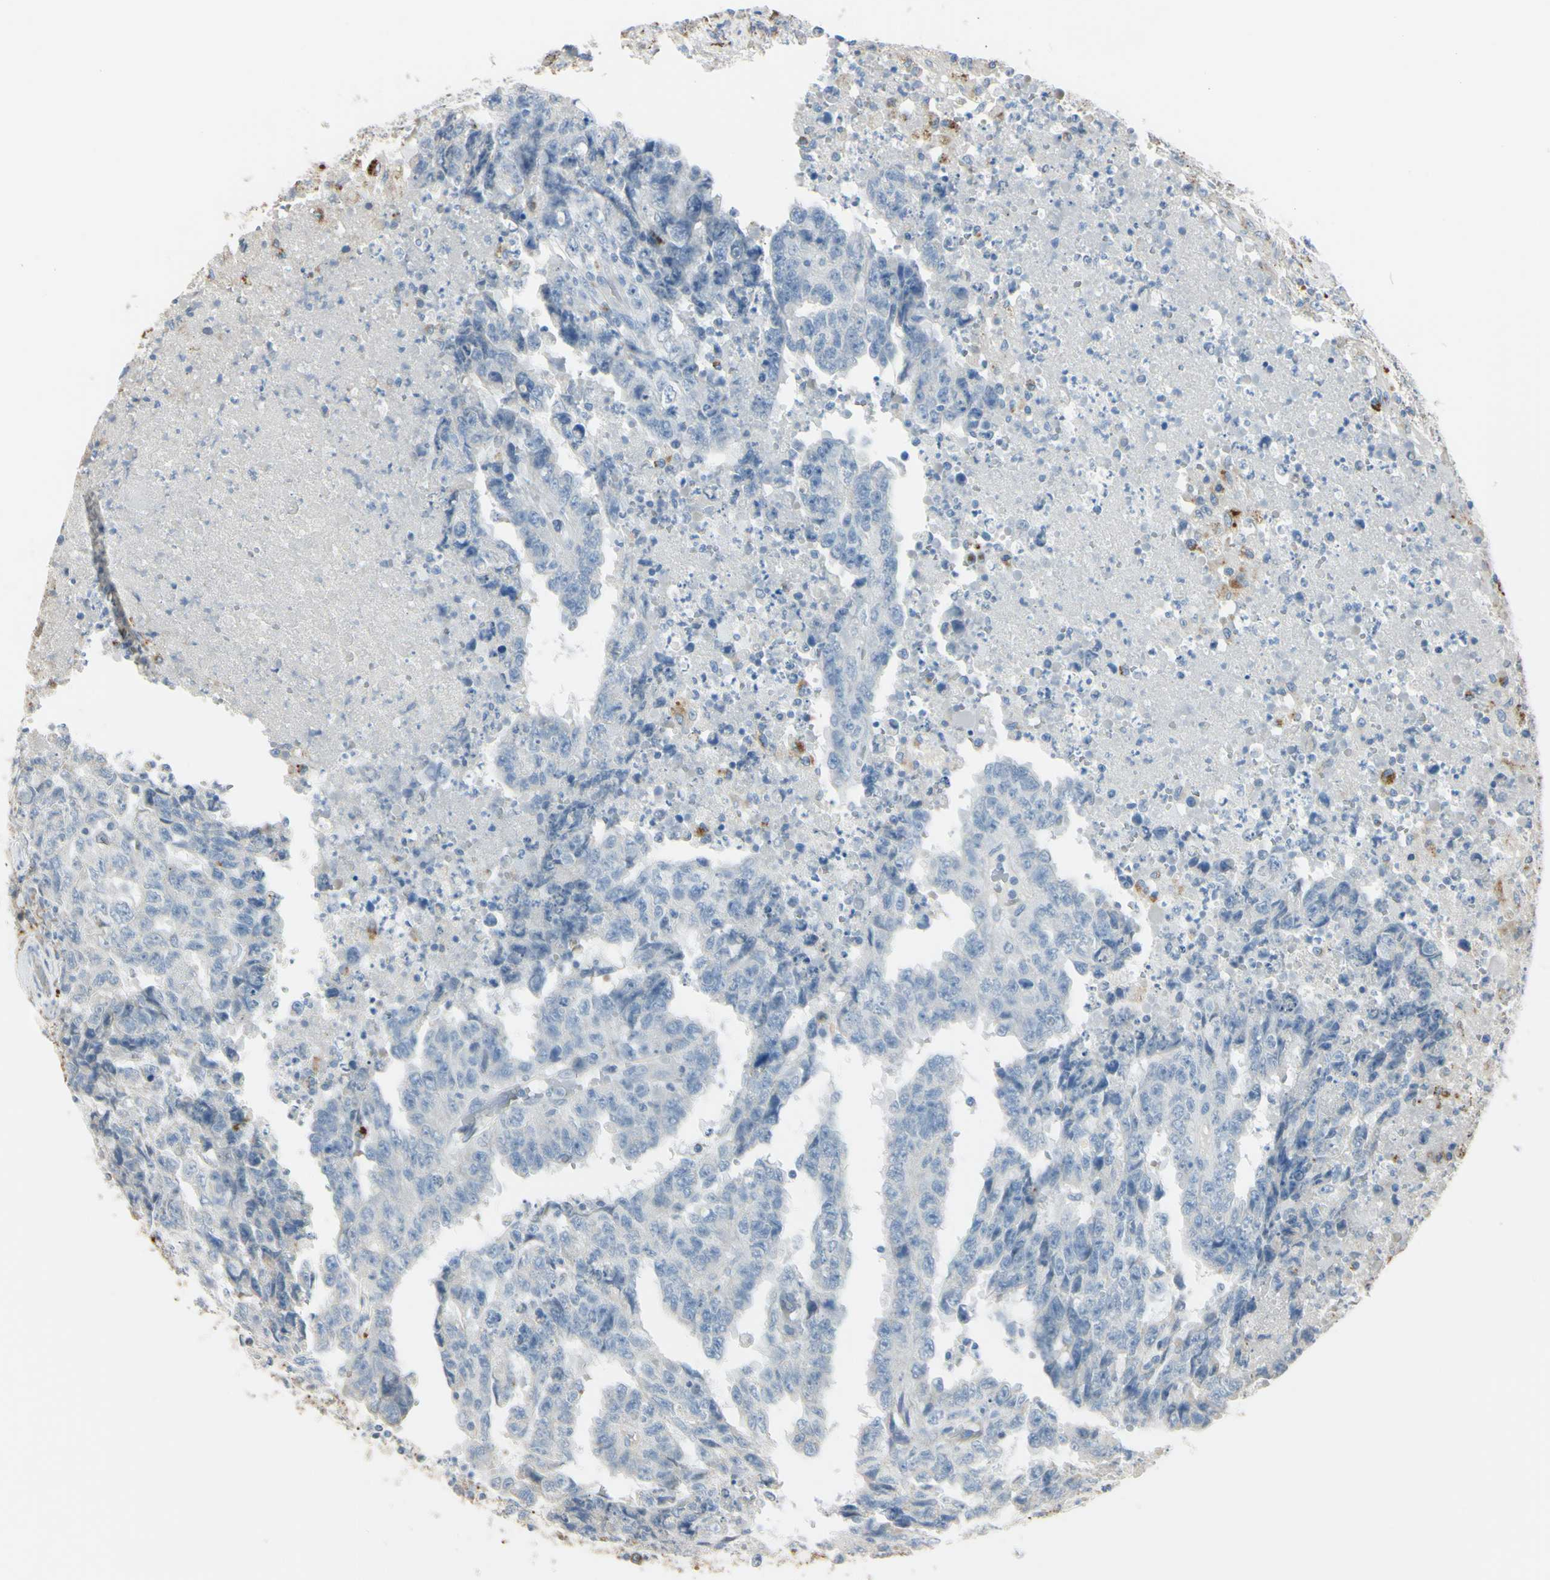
{"staining": {"intensity": "negative", "quantity": "none", "location": "none"}, "tissue": "testis cancer", "cell_type": "Tumor cells", "image_type": "cancer", "snomed": [{"axis": "morphology", "description": "Necrosis, NOS"}, {"axis": "morphology", "description": "Carcinoma, Embryonal, NOS"}, {"axis": "topography", "description": "Testis"}], "caption": "High power microscopy photomicrograph of an immunohistochemistry image of embryonal carcinoma (testis), revealing no significant positivity in tumor cells.", "gene": "ANGPTL1", "patient": {"sex": "male", "age": 19}}